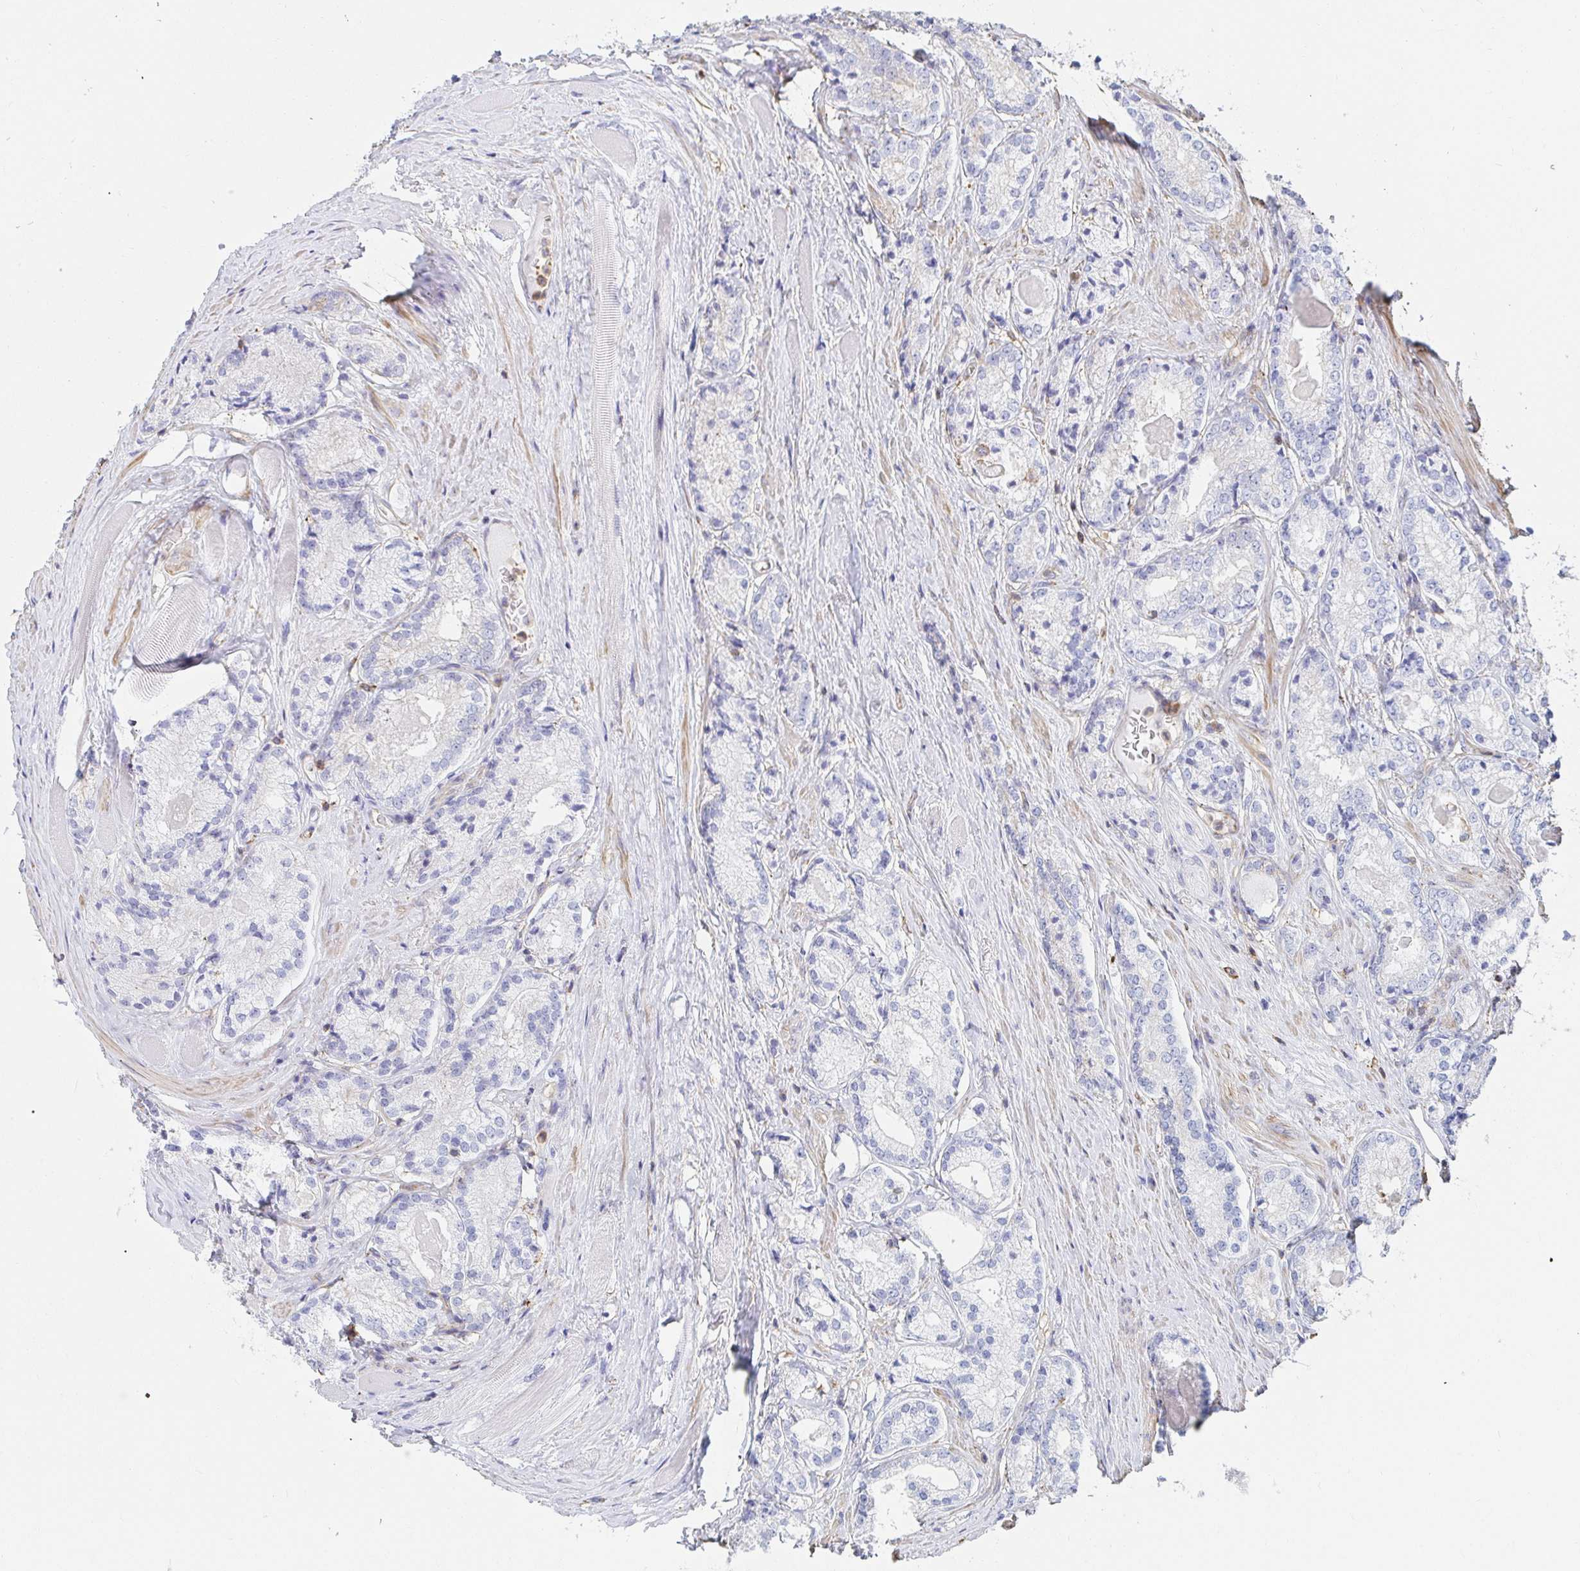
{"staining": {"intensity": "negative", "quantity": "none", "location": "none"}, "tissue": "prostate cancer", "cell_type": "Tumor cells", "image_type": "cancer", "snomed": [{"axis": "morphology", "description": "Adenocarcinoma, NOS"}, {"axis": "morphology", "description": "Adenocarcinoma, Low grade"}, {"axis": "topography", "description": "Prostate"}], "caption": "DAB (3,3'-diaminobenzidine) immunohistochemical staining of prostate low-grade adenocarcinoma demonstrates no significant positivity in tumor cells. (IHC, brightfield microscopy, high magnification).", "gene": "PTPN14", "patient": {"sex": "male", "age": 68}}